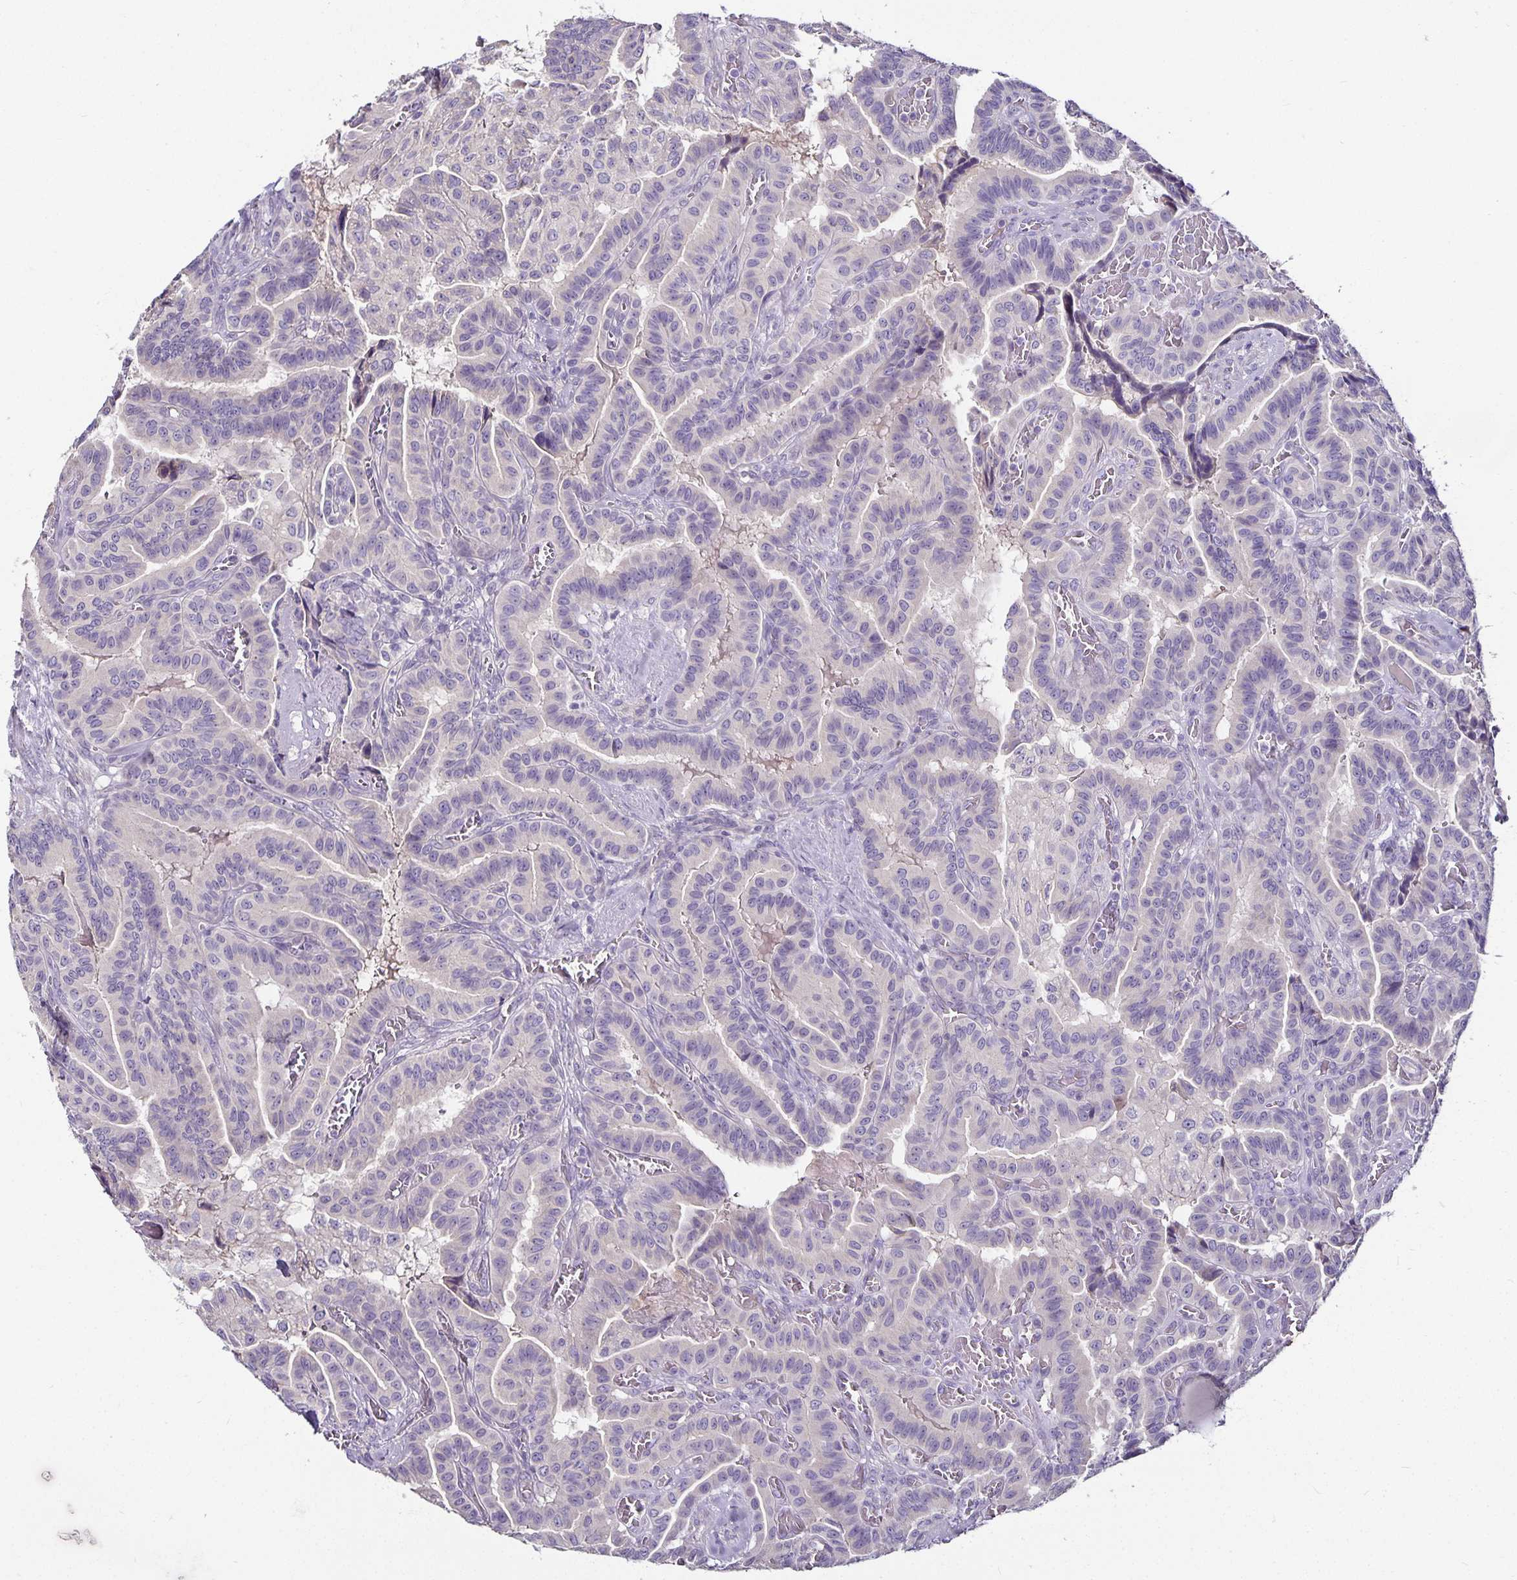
{"staining": {"intensity": "negative", "quantity": "none", "location": "none"}, "tissue": "thyroid cancer", "cell_type": "Tumor cells", "image_type": "cancer", "snomed": [{"axis": "morphology", "description": "Papillary adenocarcinoma, NOS"}, {"axis": "morphology", "description": "Papillary adenoma metastatic"}, {"axis": "topography", "description": "Thyroid gland"}], "caption": "IHC histopathology image of human thyroid cancer stained for a protein (brown), which displays no expression in tumor cells.", "gene": "CA12", "patient": {"sex": "male", "age": 87}}